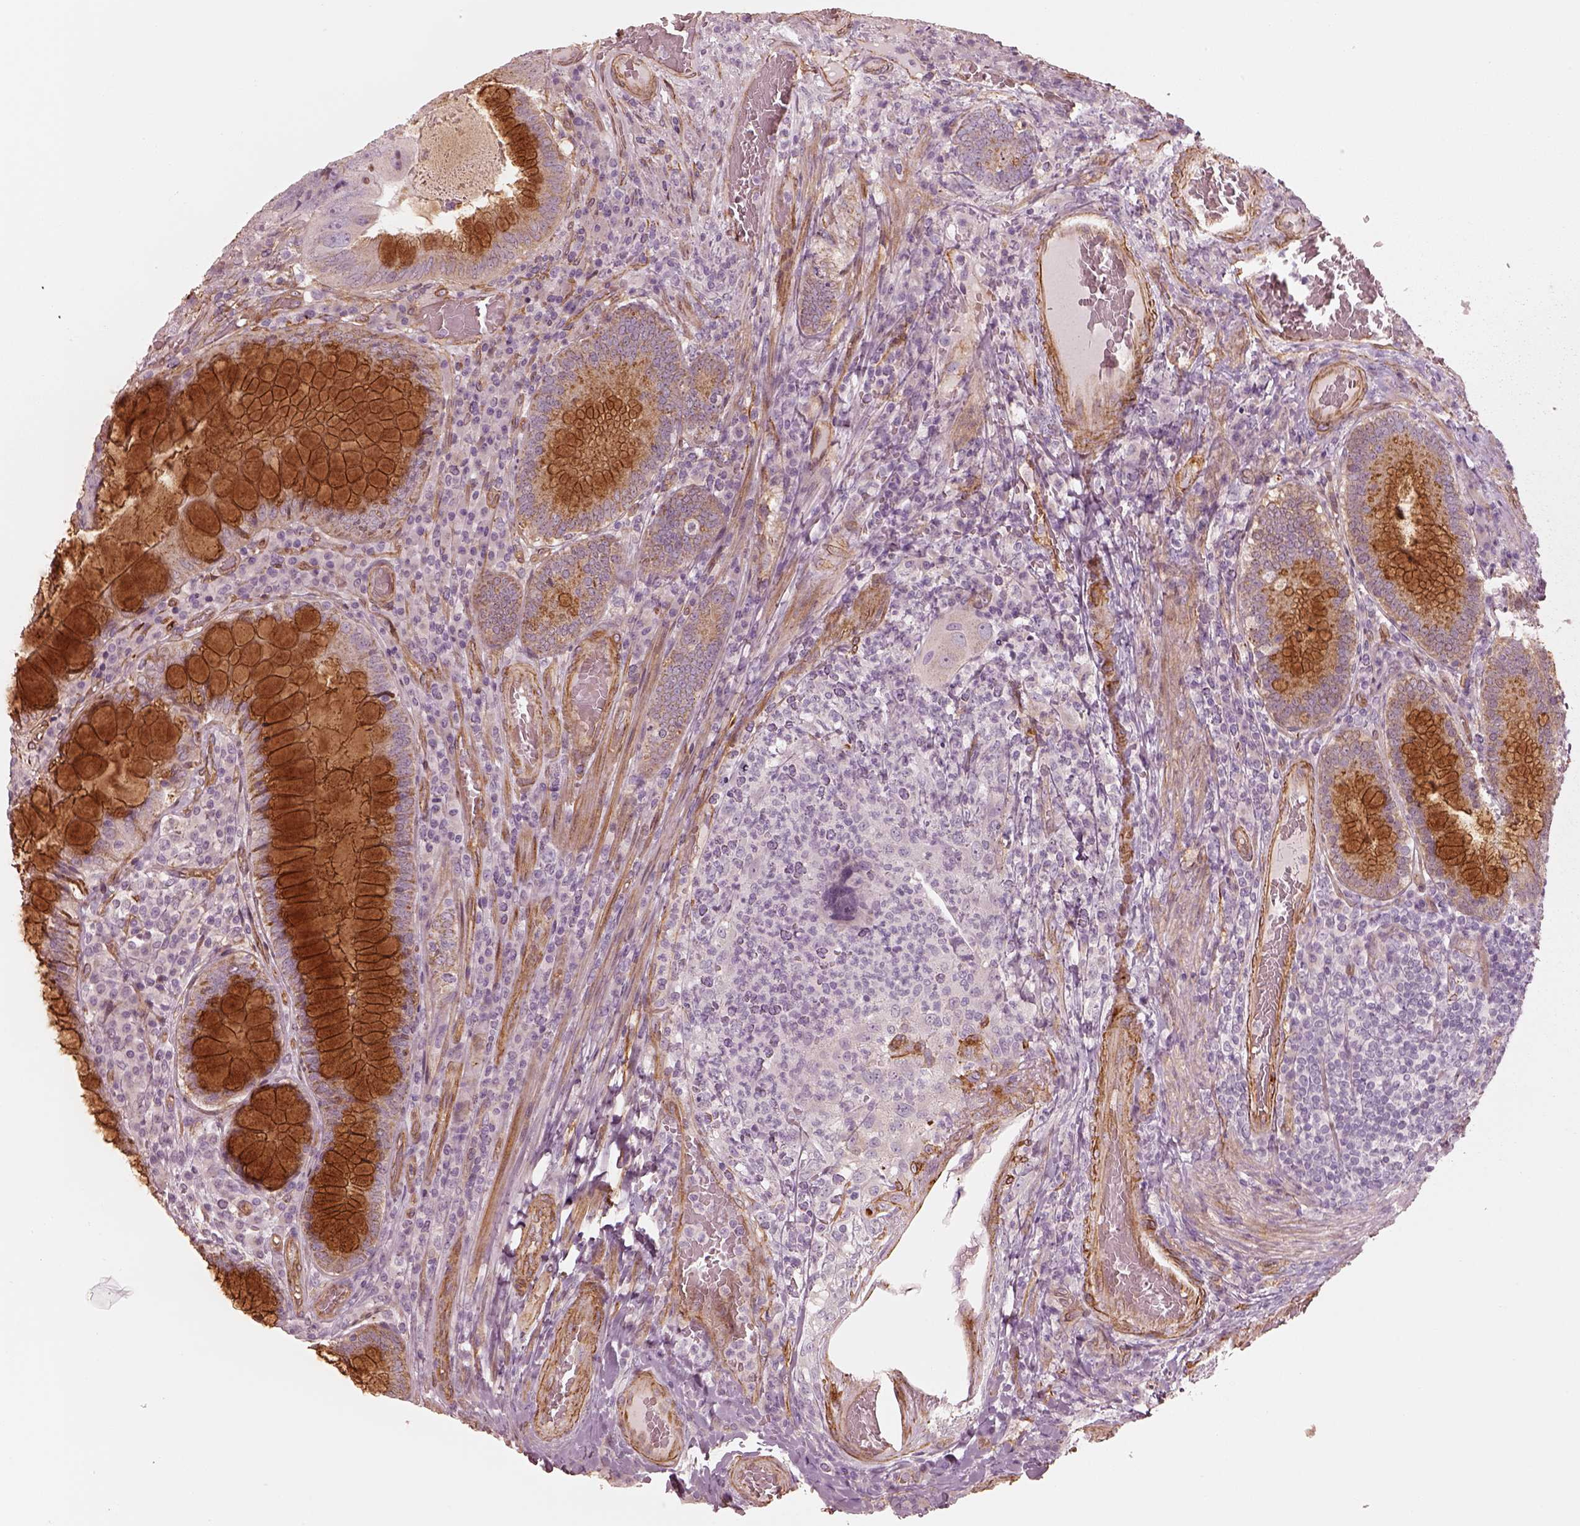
{"staining": {"intensity": "negative", "quantity": "none", "location": "none"}, "tissue": "colorectal cancer", "cell_type": "Tumor cells", "image_type": "cancer", "snomed": [{"axis": "morphology", "description": "Adenocarcinoma, NOS"}, {"axis": "topography", "description": "Colon"}], "caption": "This histopathology image is of colorectal adenocarcinoma stained with IHC to label a protein in brown with the nuclei are counter-stained blue. There is no expression in tumor cells. (Stains: DAB immunohistochemistry (IHC) with hematoxylin counter stain, Microscopy: brightfield microscopy at high magnification).", "gene": "CRYM", "patient": {"sex": "female", "age": 86}}